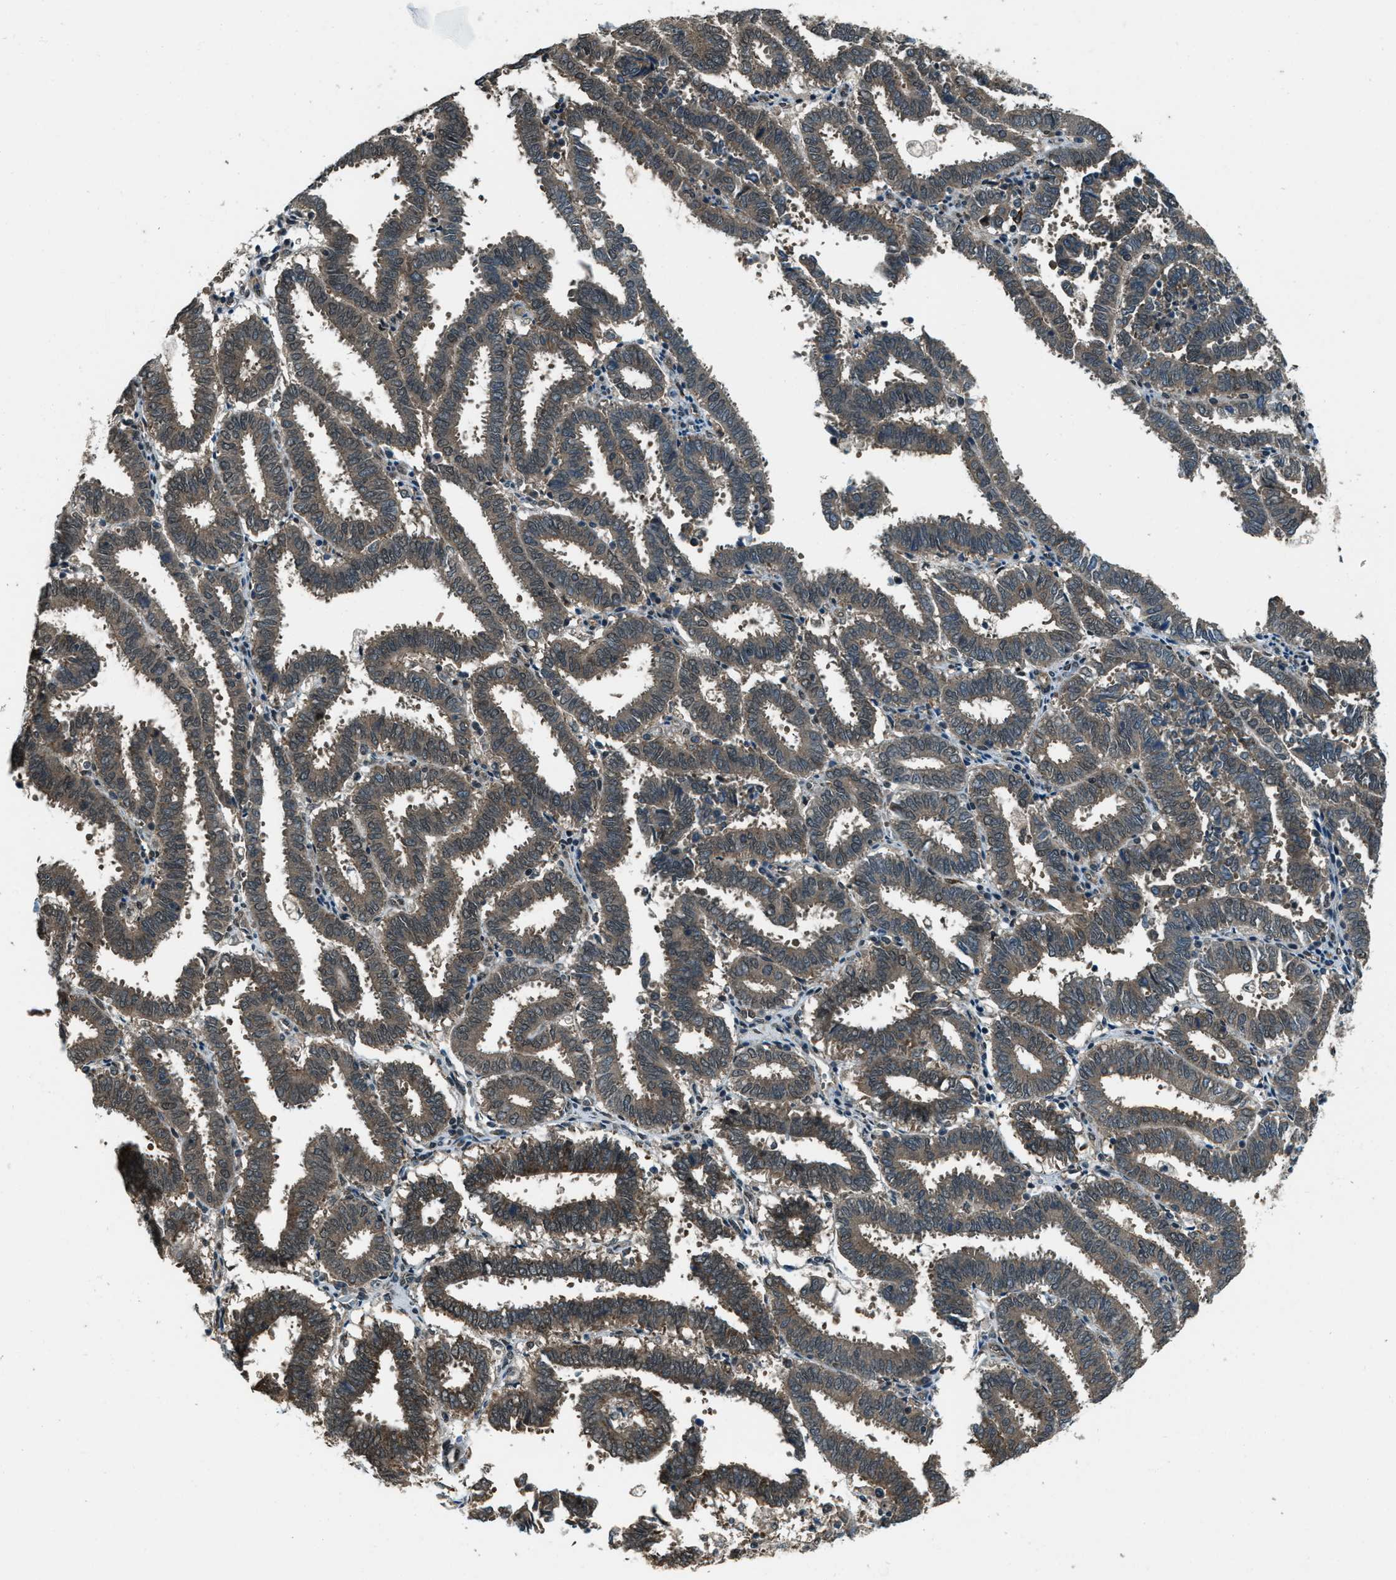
{"staining": {"intensity": "strong", "quantity": ">75%", "location": "cytoplasmic/membranous"}, "tissue": "endometrial cancer", "cell_type": "Tumor cells", "image_type": "cancer", "snomed": [{"axis": "morphology", "description": "Adenocarcinoma, NOS"}, {"axis": "topography", "description": "Uterus"}], "caption": "A high amount of strong cytoplasmic/membranous expression is identified in approximately >75% of tumor cells in endometrial cancer tissue.", "gene": "SVIL", "patient": {"sex": "female", "age": 83}}